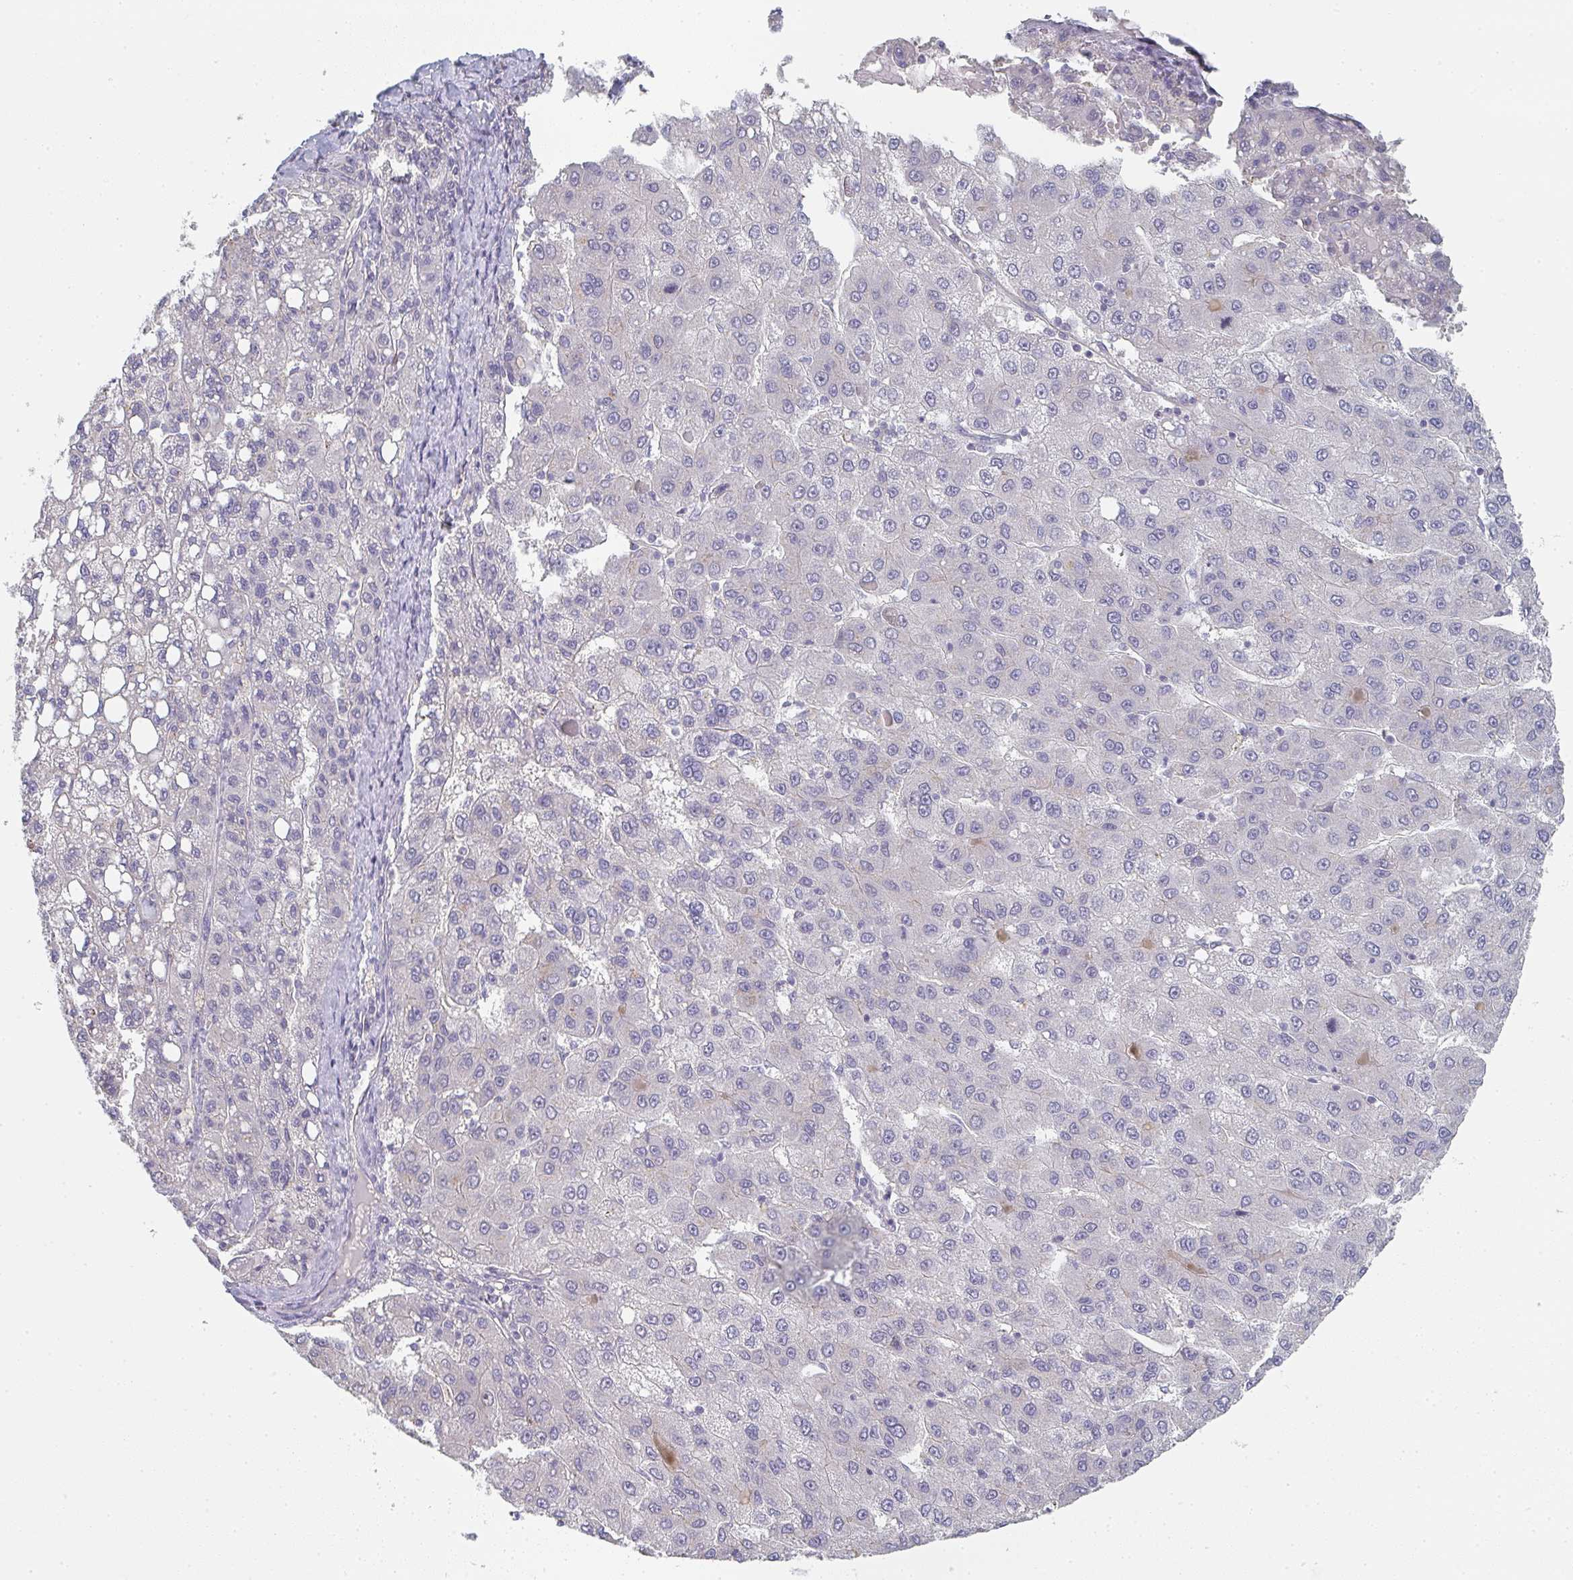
{"staining": {"intensity": "negative", "quantity": "none", "location": "none"}, "tissue": "liver cancer", "cell_type": "Tumor cells", "image_type": "cancer", "snomed": [{"axis": "morphology", "description": "Carcinoma, Hepatocellular, NOS"}, {"axis": "topography", "description": "Liver"}], "caption": "The photomicrograph exhibits no staining of tumor cells in liver cancer.", "gene": "CHMP5", "patient": {"sex": "female", "age": 82}}